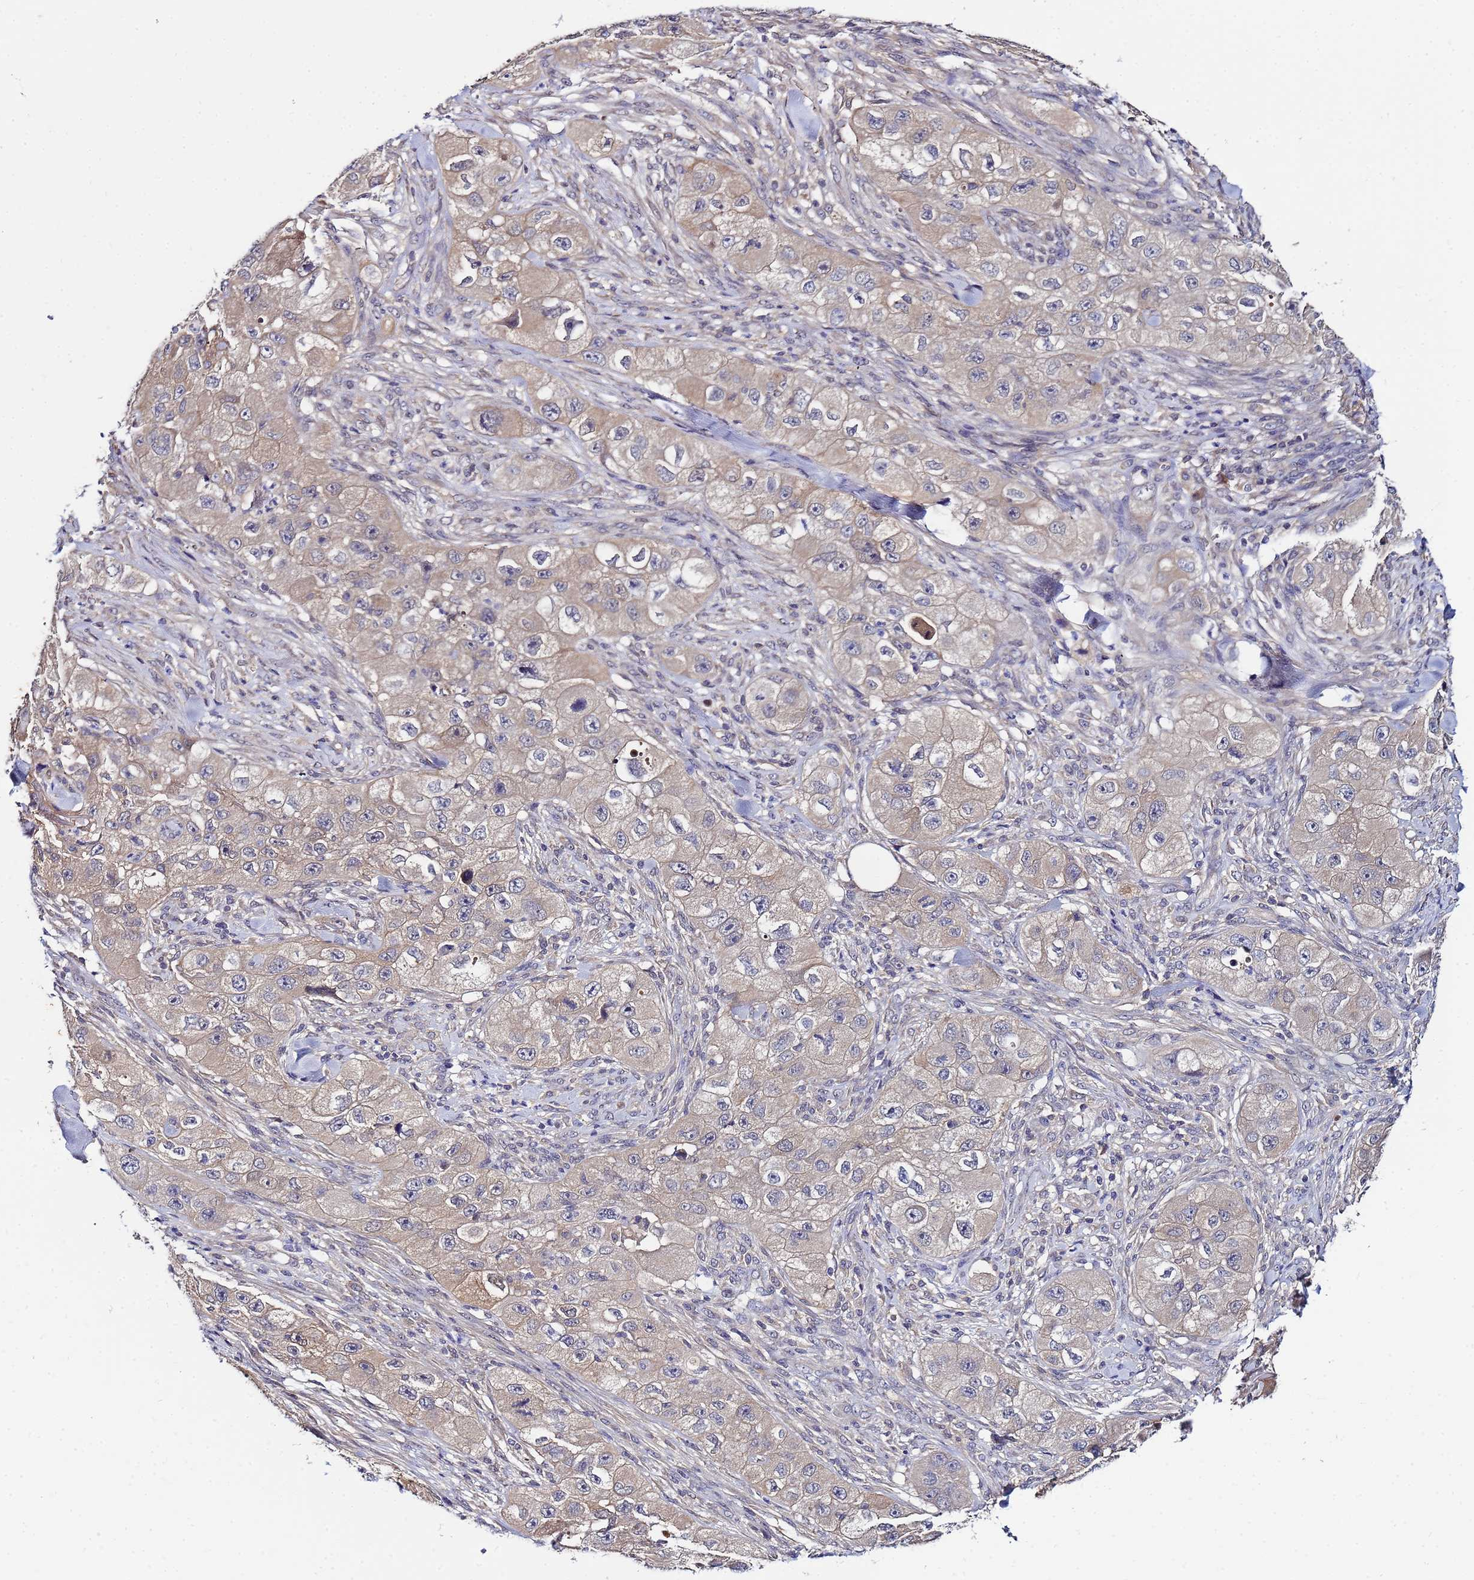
{"staining": {"intensity": "weak", "quantity": "25%-75%", "location": "cytoplasmic/membranous"}, "tissue": "skin cancer", "cell_type": "Tumor cells", "image_type": "cancer", "snomed": [{"axis": "morphology", "description": "Squamous cell carcinoma, NOS"}, {"axis": "topography", "description": "Skin"}, {"axis": "topography", "description": "Subcutis"}], "caption": "IHC histopathology image of human skin squamous cell carcinoma stained for a protein (brown), which reveals low levels of weak cytoplasmic/membranous staining in approximately 25%-75% of tumor cells.", "gene": "NAXE", "patient": {"sex": "male", "age": 73}}